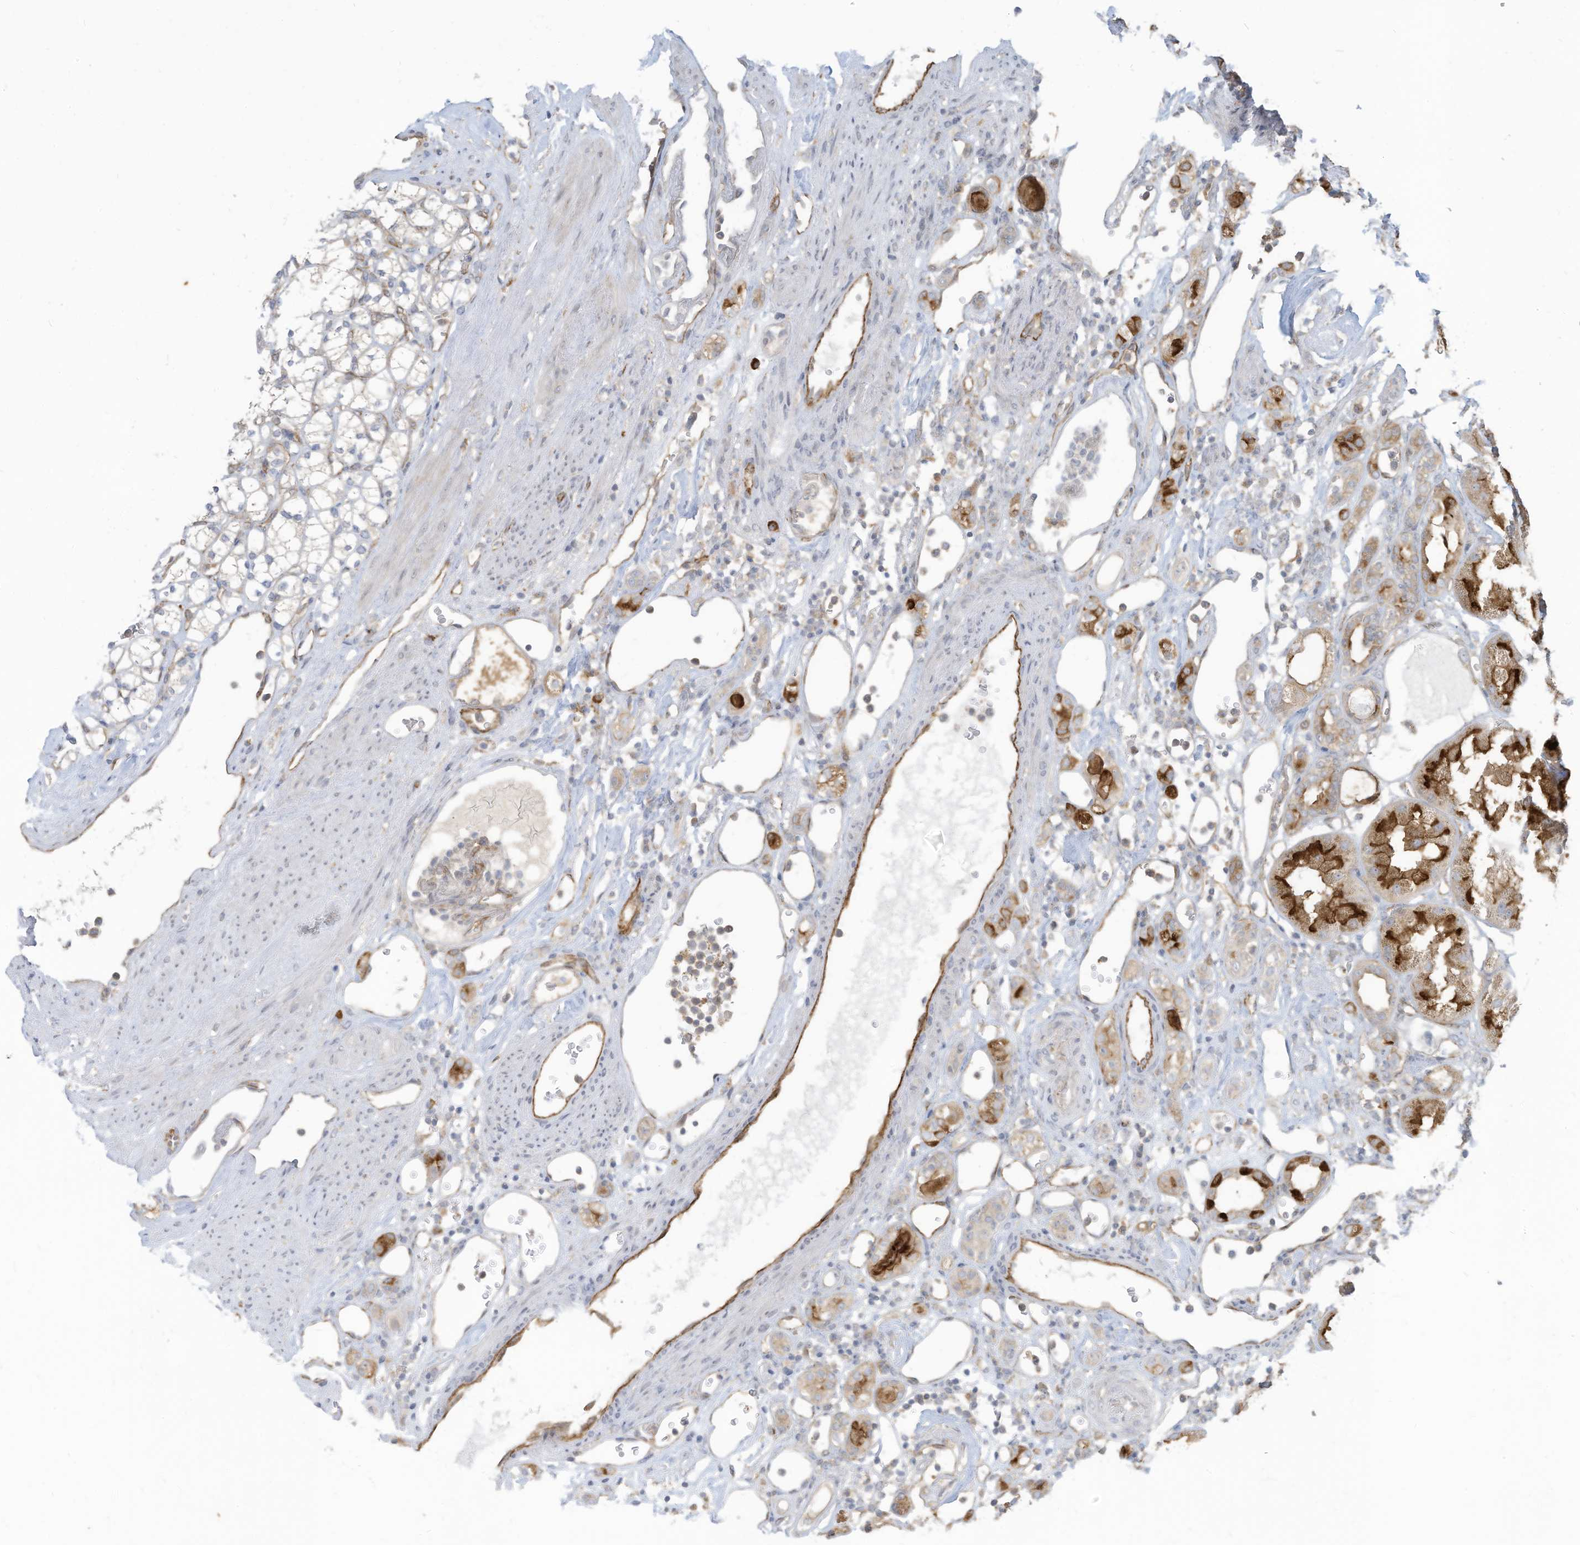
{"staining": {"intensity": "negative", "quantity": "none", "location": "none"}, "tissue": "renal cancer", "cell_type": "Tumor cells", "image_type": "cancer", "snomed": [{"axis": "morphology", "description": "Adenocarcinoma, NOS"}, {"axis": "topography", "description": "Kidney"}], "caption": "This micrograph is of adenocarcinoma (renal) stained with immunohistochemistry to label a protein in brown with the nuclei are counter-stained blue. There is no positivity in tumor cells.", "gene": "DZIP3", "patient": {"sex": "male", "age": 77}}